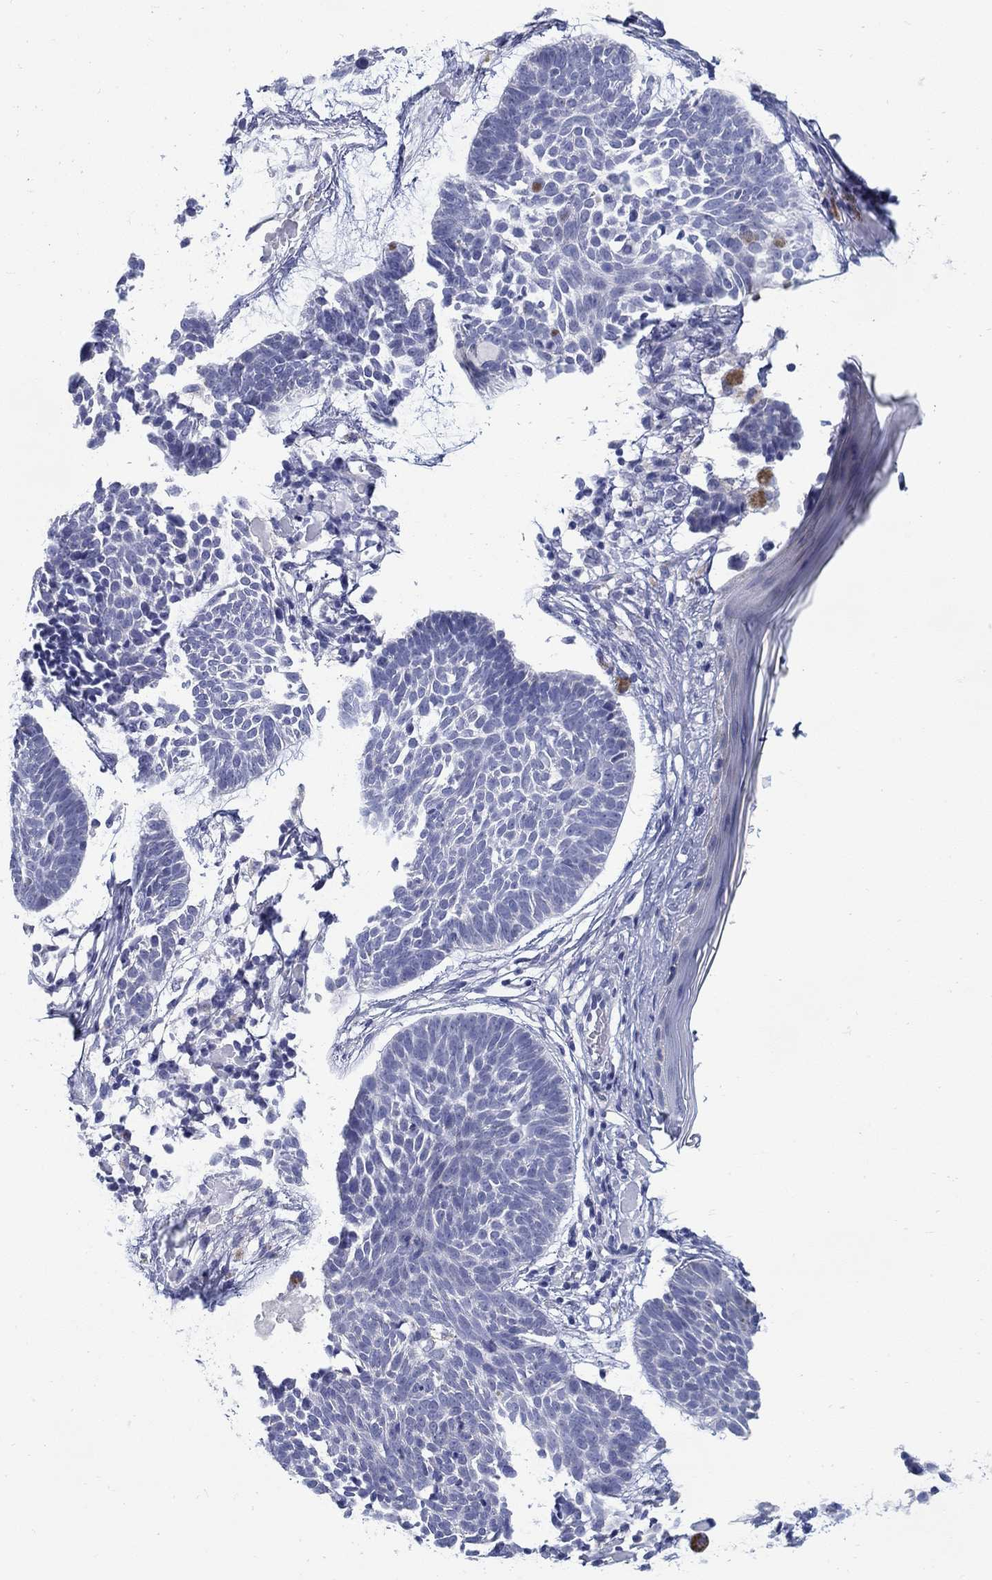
{"staining": {"intensity": "negative", "quantity": "none", "location": "none"}, "tissue": "skin cancer", "cell_type": "Tumor cells", "image_type": "cancer", "snomed": [{"axis": "morphology", "description": "Basal cell carcinoma"}, {"axis": "topography", "description": "Skin"}], "caption": "There is no significant staining in tumor cells of skin cancer (basal cell carcinoma). (DAB immunohistochemistry visualized using brightfield microscopy, high magnification).", "gene": "ABCA4", "patient": {"sex": "male", "age": 85}}